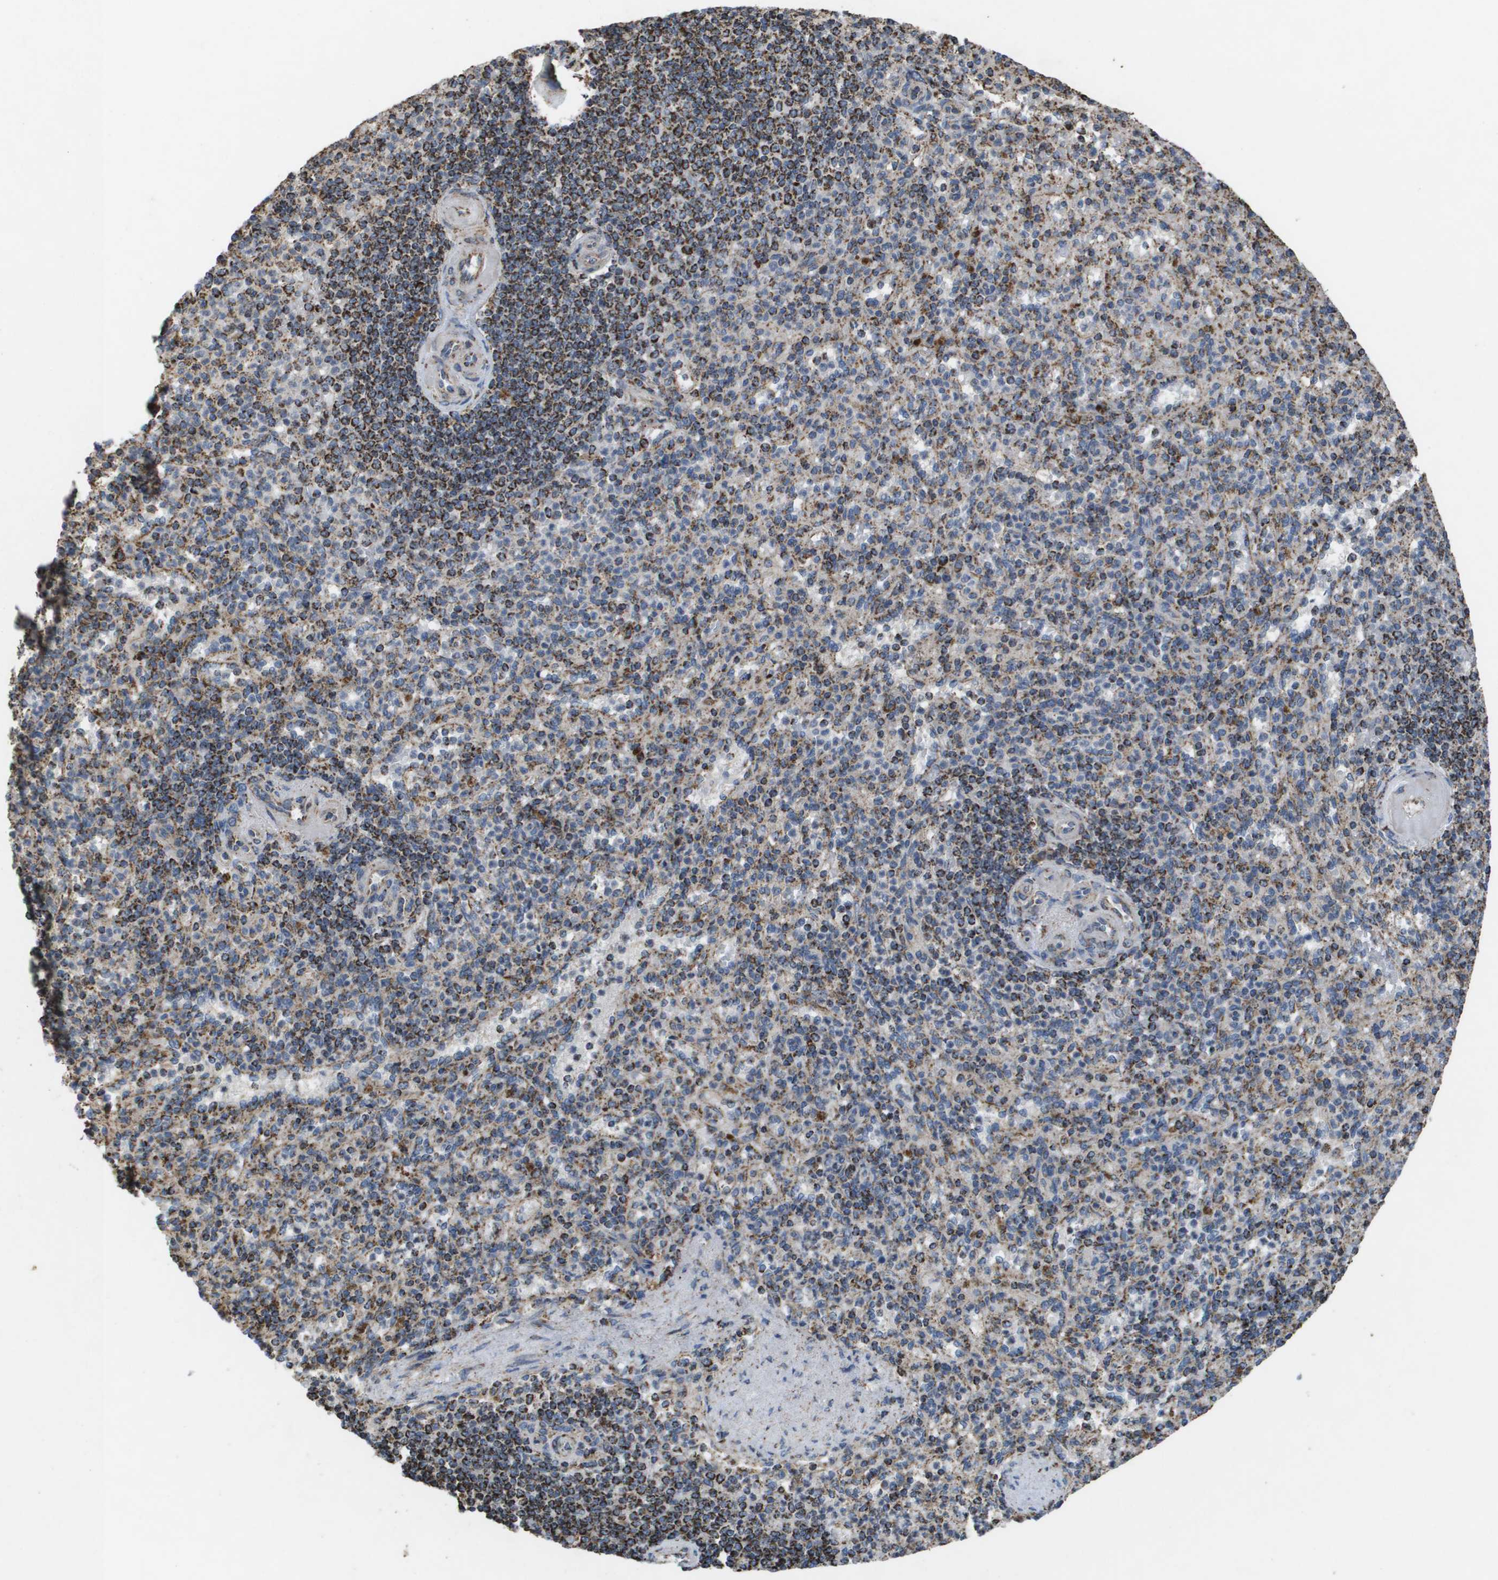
{"staining": {"intensity": "moderate", "quantity": ">75%", "location": "cytoplasmic/membranous"}, "tissue": "spleen", "cell_type": "Cells in red pulp", "image_type": "normal", "snomed": [{"axis": "morphology", "description": "Normal tissue, NOS"}, {"axis": "topography", "description": "Spleen"}], "caption": "This histopathology image demonstrates benign spleen stained with IHC to label a protein in brown. The cytoplasmic/membranous of cells in red pulp show moderate positivity for the protein. Nuclei are counter-stained blue.", "gene": "HSPE1", "patient": {"sex": "female", "age": 74}}